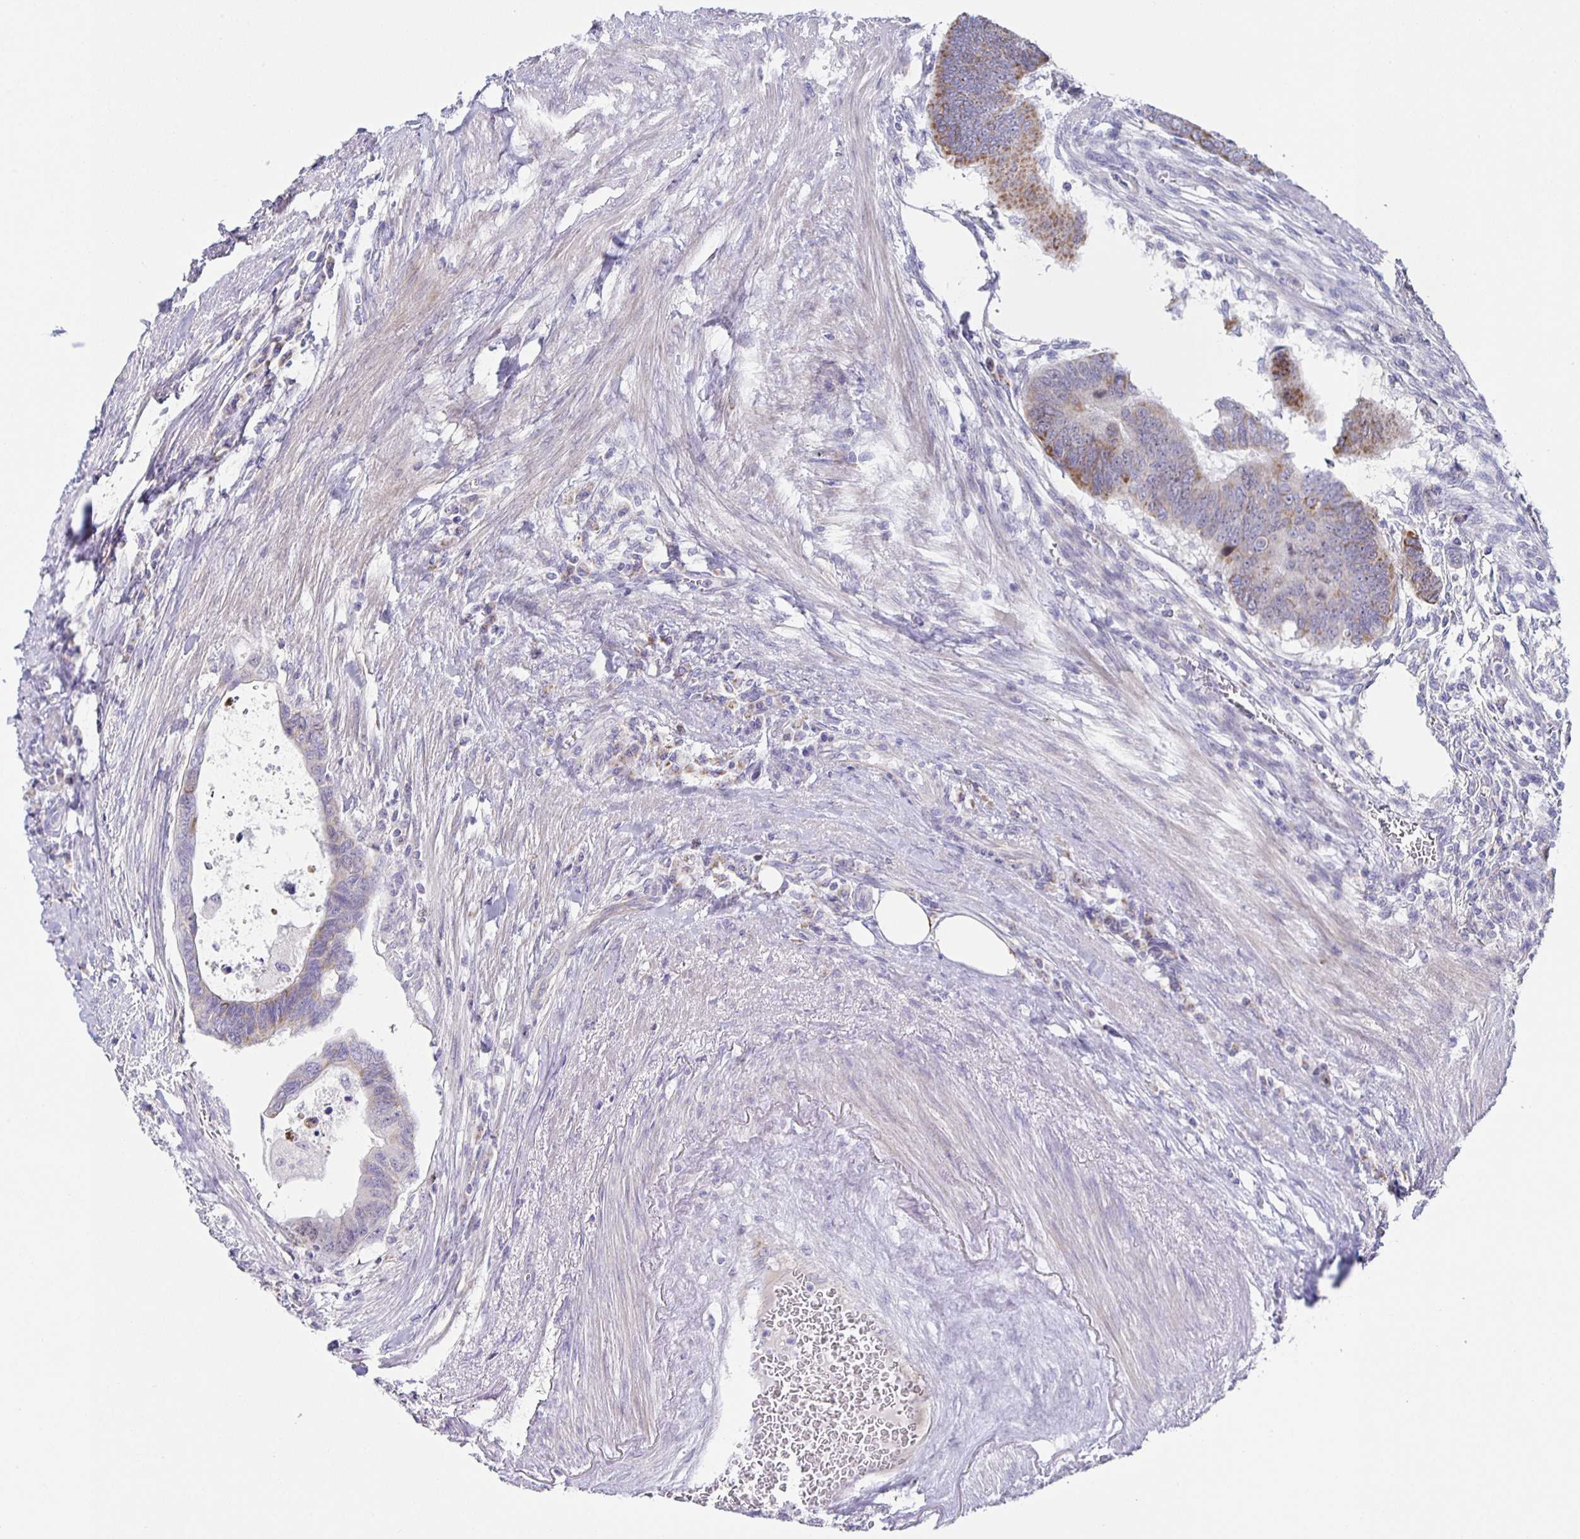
{"staining": {"intensity": "moderate", "quantity": "25%-75%", "location": "cytoplasmic/membranous"}, "tissue": "colorectal cancer", "cell_type": "Tumor cells", "image_type": "cancer", "snomed": [{"axis": "morphology", "description": "Adenocarcinoma, NOS"}, {"axis": "topography", "description": "Colon"}], "caption": "Colorectal cancer was stained to show a protein in brown. There is medium levels of moderate cytoplasmic/membranous positivity in approximately 25%-75% of tumor cells.", "gene": "CENPH", "patient": {"sex": "male", "age": 62}}